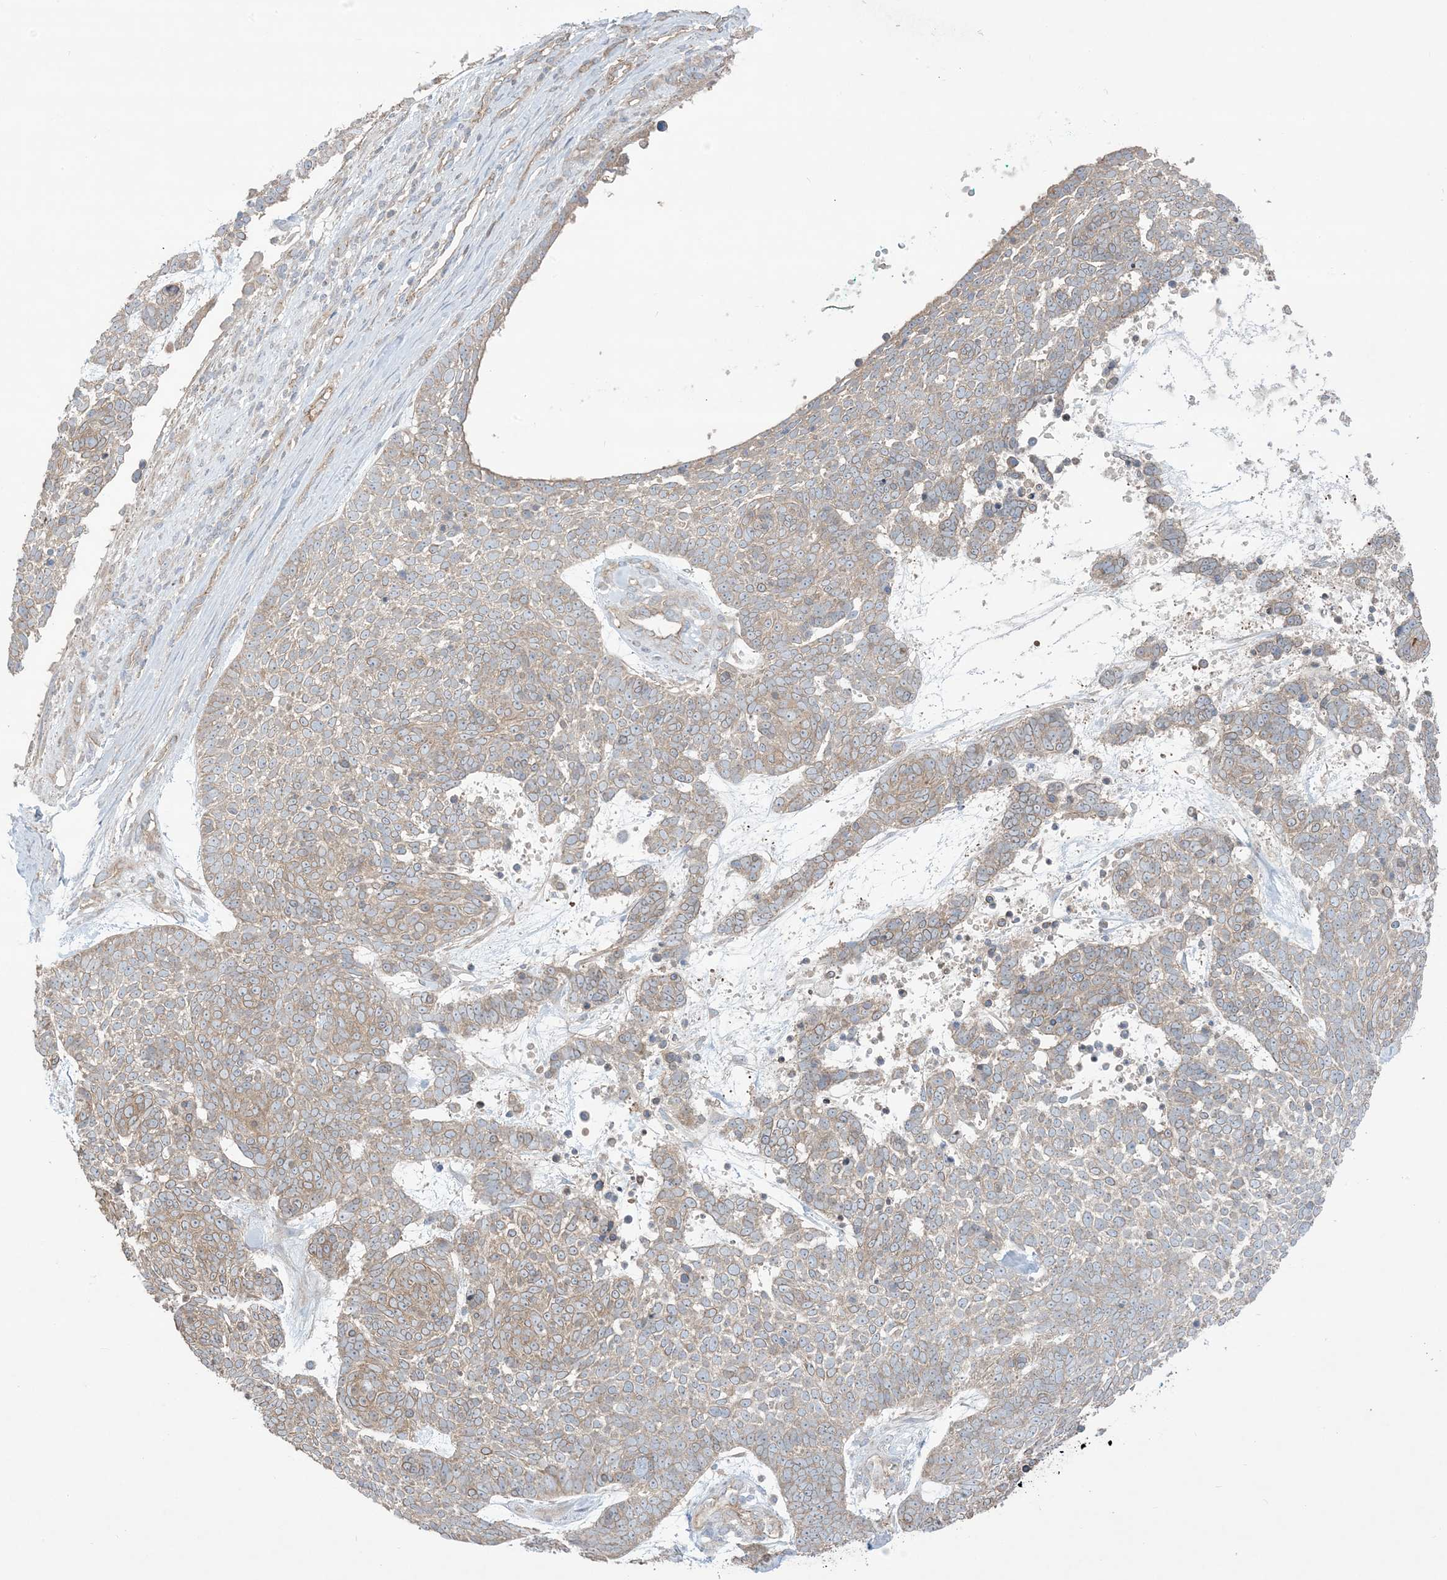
{"staining": {"intensity": "weak", "quantity": "25%-75%", "location": "cytoplasmic/membranous"}, "tissue": "skin cancer", "cell_type": "Tumor cells", "image_type": "cancer", "snomed": [{"axis": "morphology", "description": "Basal cell carcinoma"}, {"axis": "topography", "description": "Skin"}], "caption": "IHC image of neoplastic tissue: basal cell carcinoma (skin) stained using immunohistochemistry (IHC) shows low levels of weak protein expression localized specifically in the cytoplasmic/membranous of tumor cells, appearing as a cytoplasmic/membranous brown color.", "gene": "CCNY", "patient": {"sex": "female", "age": 81}}